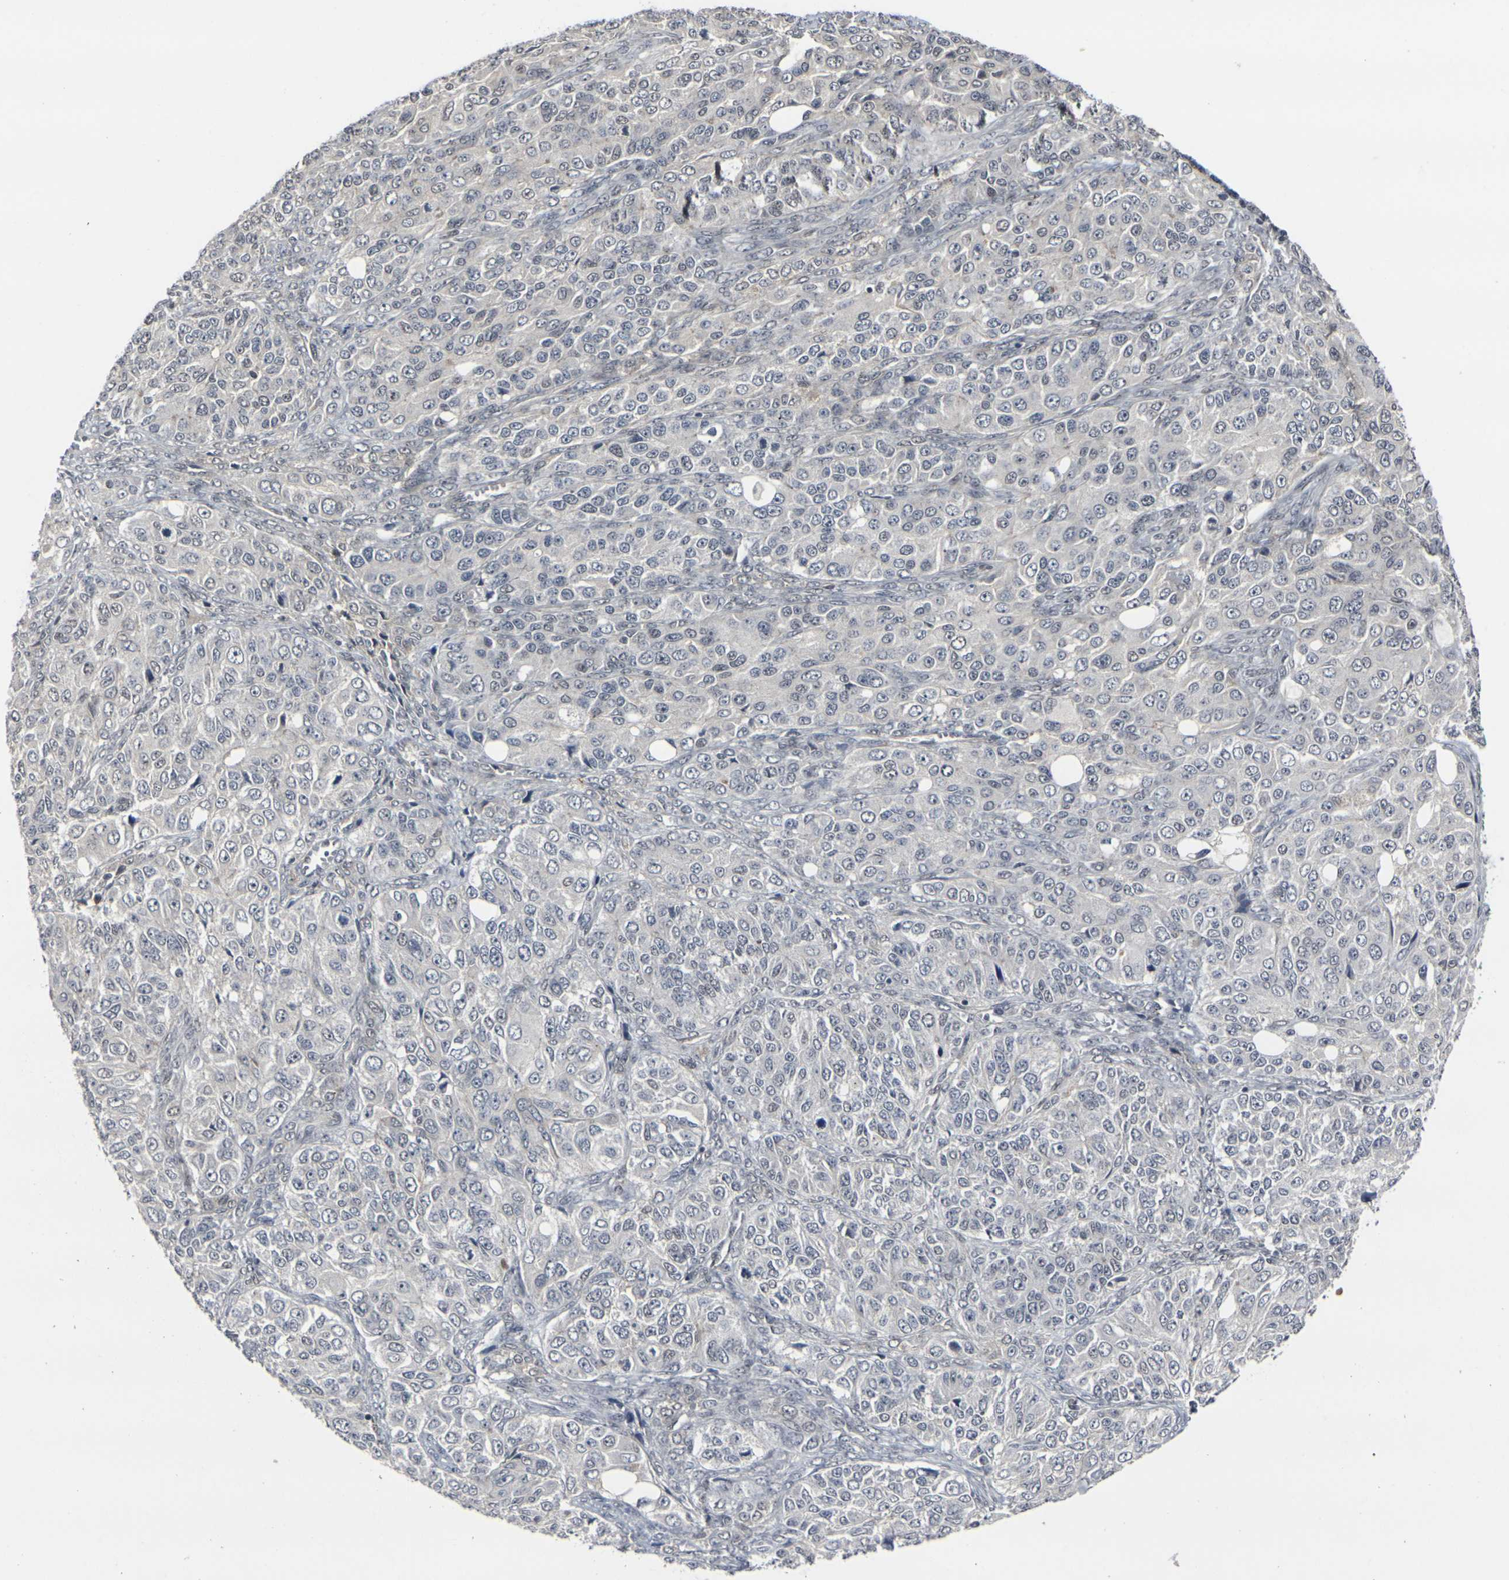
{"staining": {"intensity": "negative", "quantity": "none", "location": "none"}, "tissue": "ovarian cancer", "cell_type": "Tumor cells", "image_type": "cancer", "snomed": [{"axis": "morphology", "description": "Carcinoma, endometroid"}, {"axis": "topography", "description": "Ovary"}], "caption": "Histopathology image shows no protein positivity in tumor cells of ovarian cancer (endometroid carcinoma) tissue.", "gene": "GPR19", "patient": {"sex": "female", "age": 51}}